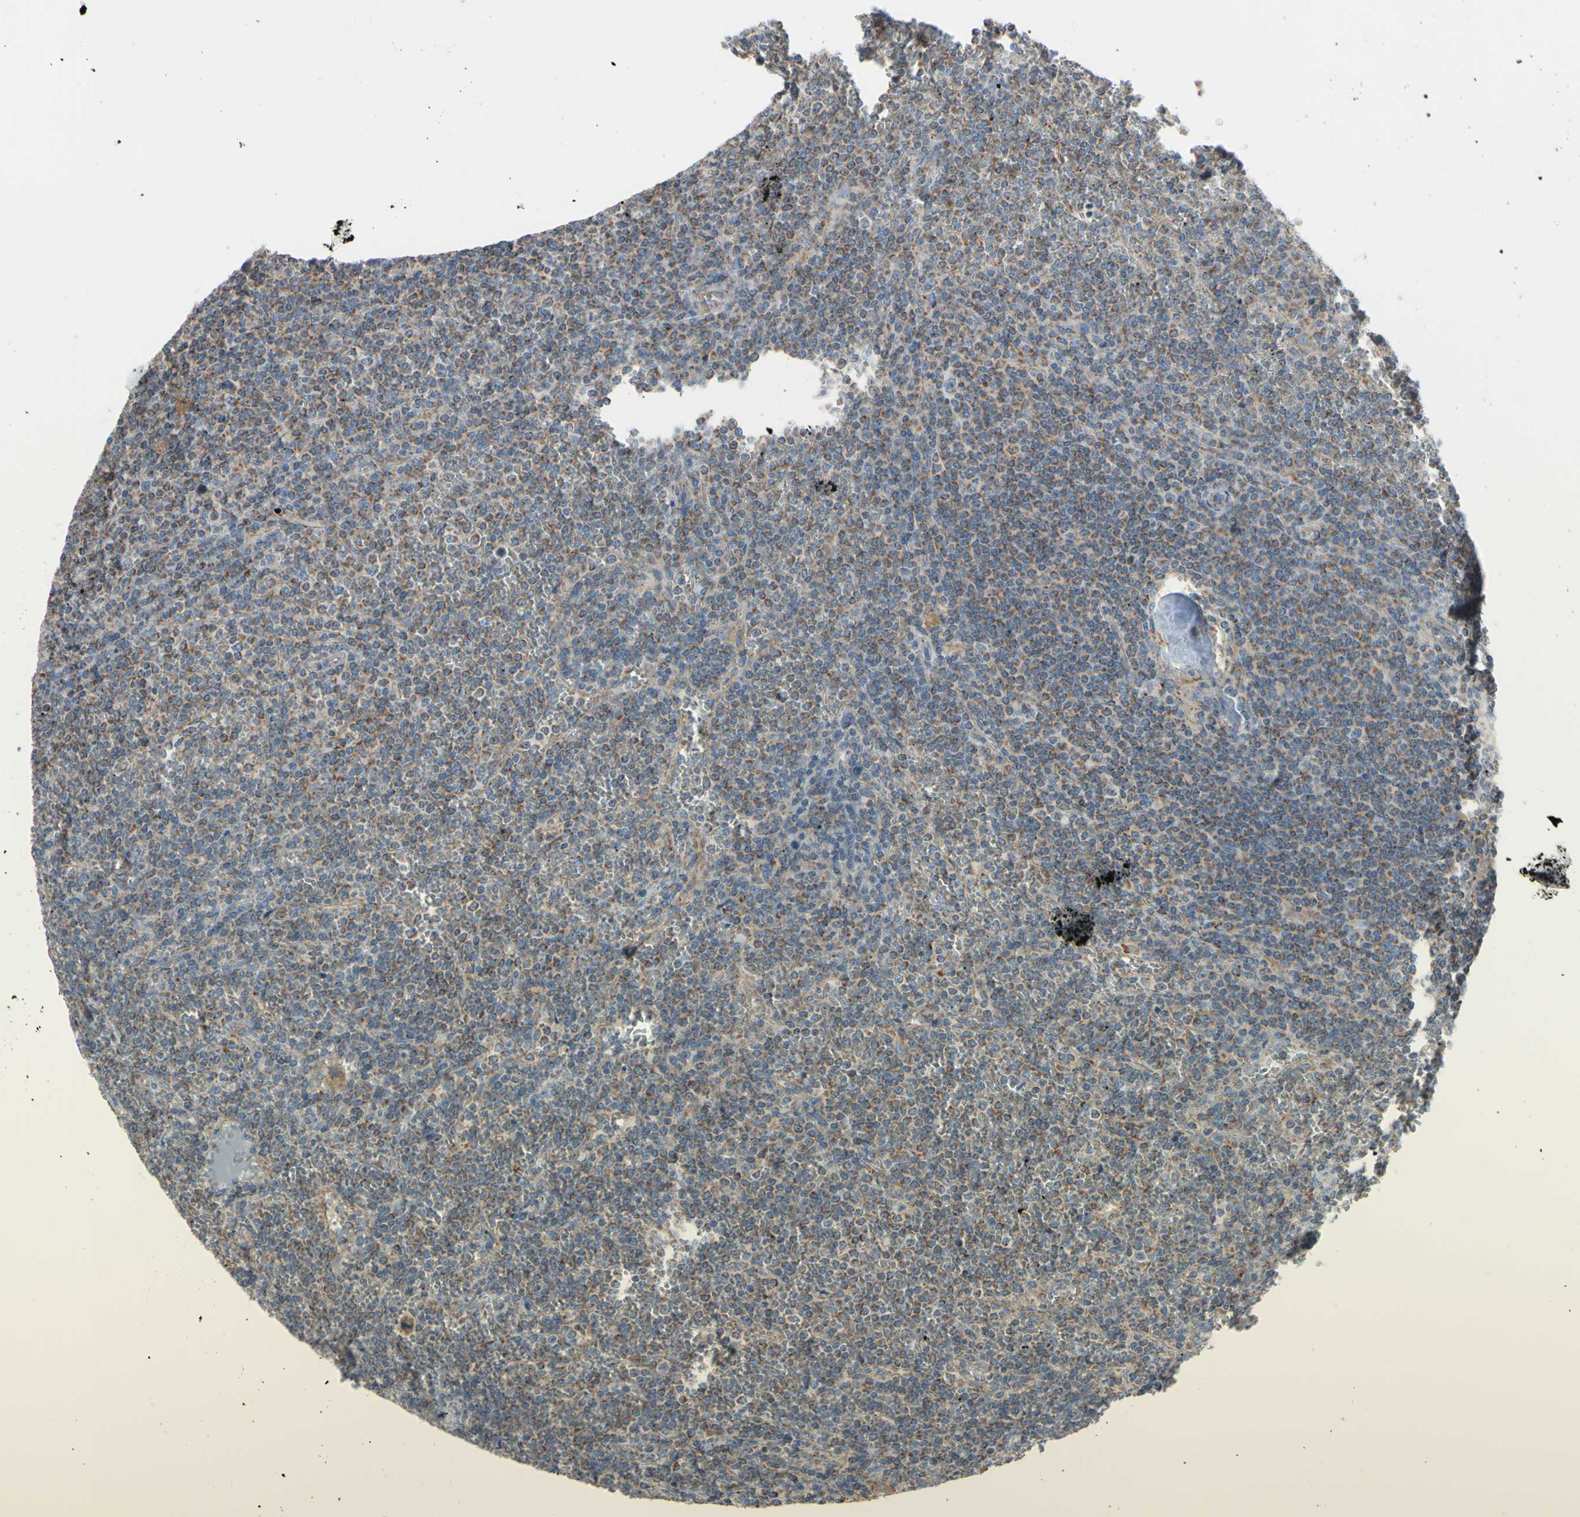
{"staining": {"intensity": "weak", "quantity": ">75%", "location": "cytoplasmic/membranous"}, "tissue": "lymphoma", "cell_type": "Tumor cells", "image_type": "cancer", "snomed": [{"axis": "morphology", "description": "Malignant lymphoma, non-Hodgkin's type, Low grade"}, {"axis": "topography", "description": "Spleen"}], "caption": "High-magnification brightfield microscopy of low-grade malignant lymphoma, non-Hodgkin's type stained with DAB (3,3'-diaminobenzidine) (brown) and counterstained with hematoxylin (blue). tumor cells exhibit weak cytoplasmic/membranous positivity is identified in approximately>75% of cells. The staining was performed using DAB, with brown indicating positive protein expression. Nuclei are stained blue with hematoxylin.", "gene": "ARMC10", "patient": {"sex": "female", "age": 19}}